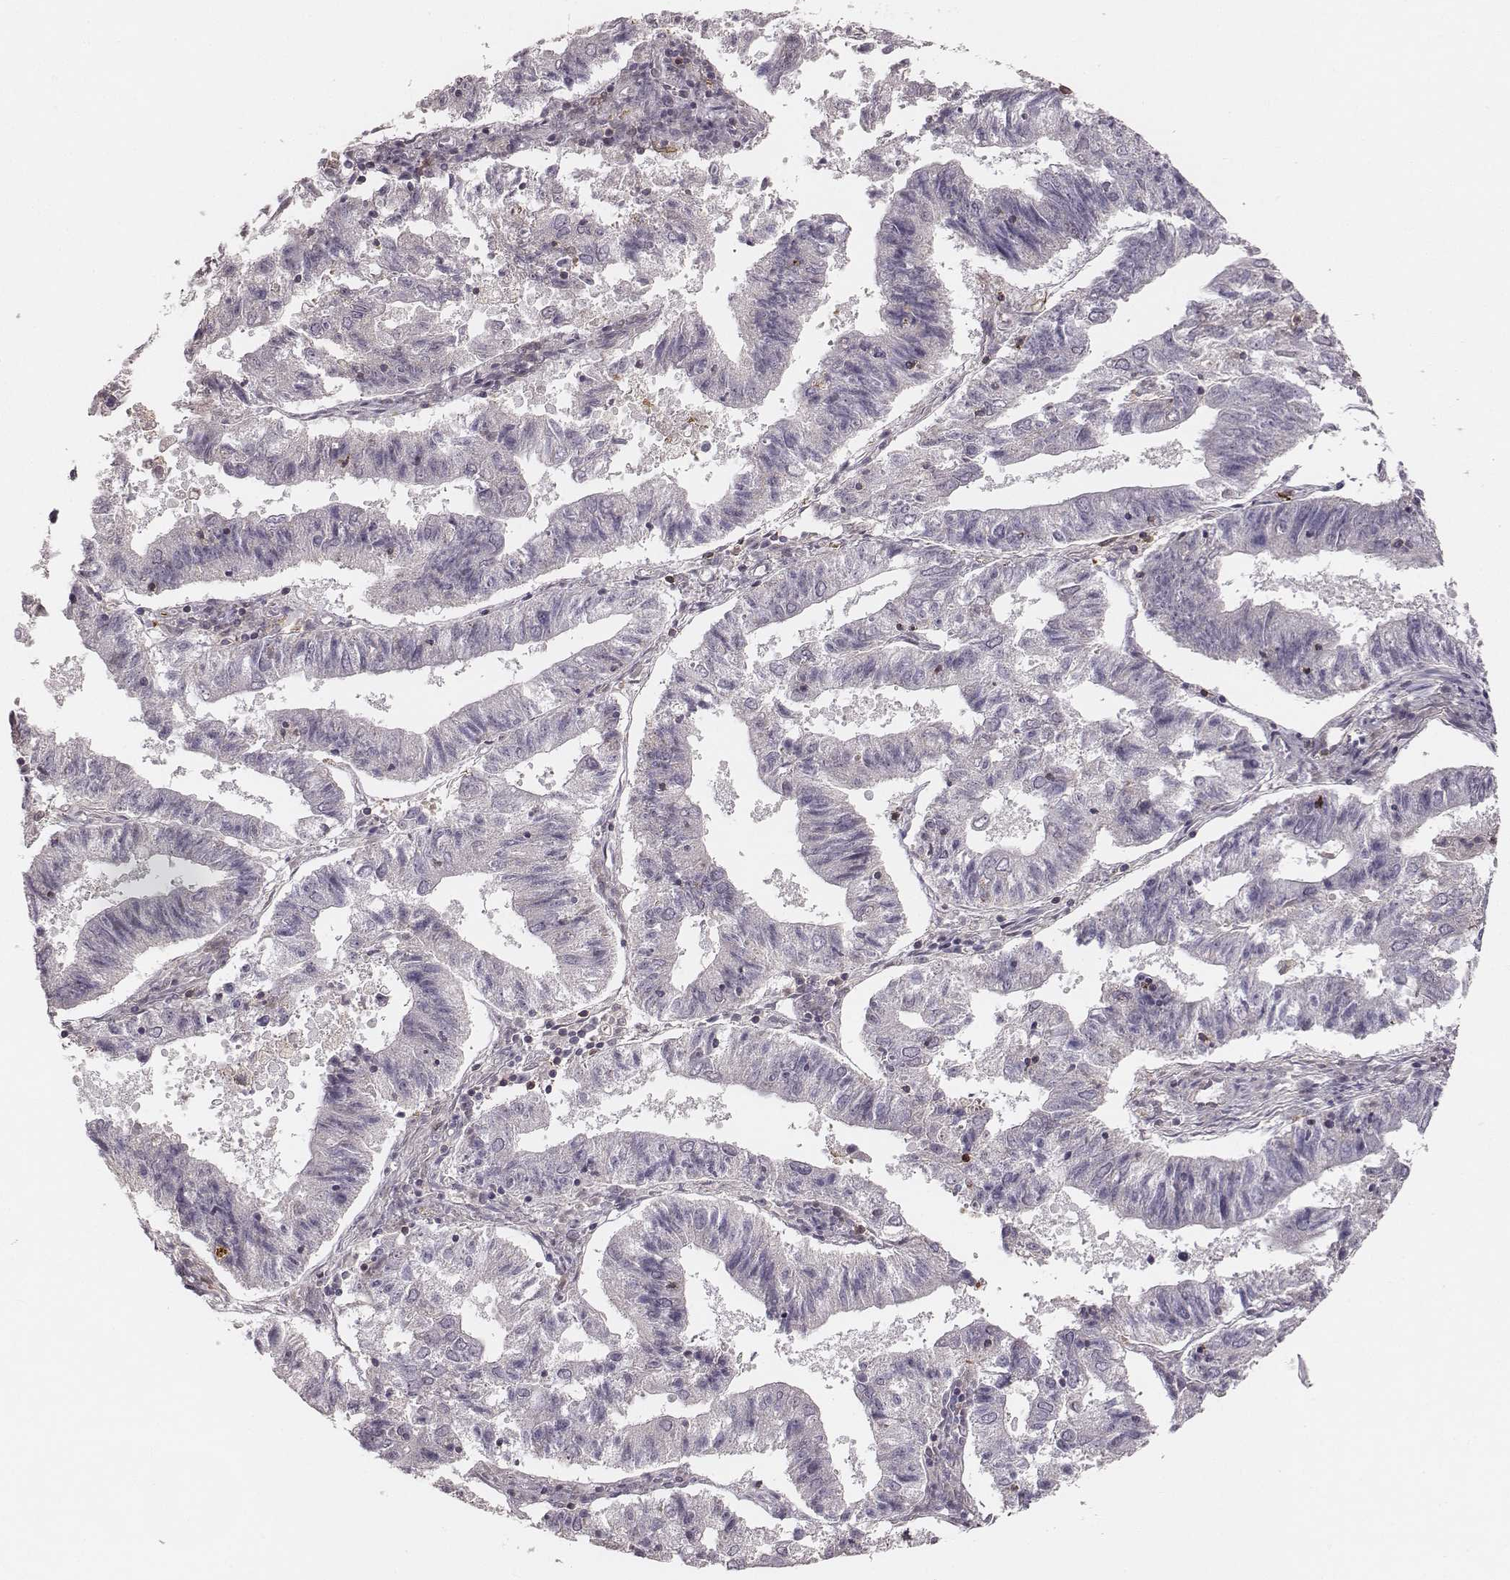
{"staining": {"intensity": "negative", "quantity": "none", "location": "none"}, "tissue": "endometrial cancer", "cell_type": "Tumor cells", "image_type": "cancer", "snomed": [{"axis": "morphology", "description": "Adenocarcinoma, NOS"}, {"axis": "topography", "description": "Endometrium"}], "caption": "An immunohistochemistry photomicrograph of endometrial cancer is shown. There is no staining in tumor cells of endometrial cancer.", "gene": "ZYX", "patient": {"sex": "female", "age": 82}}